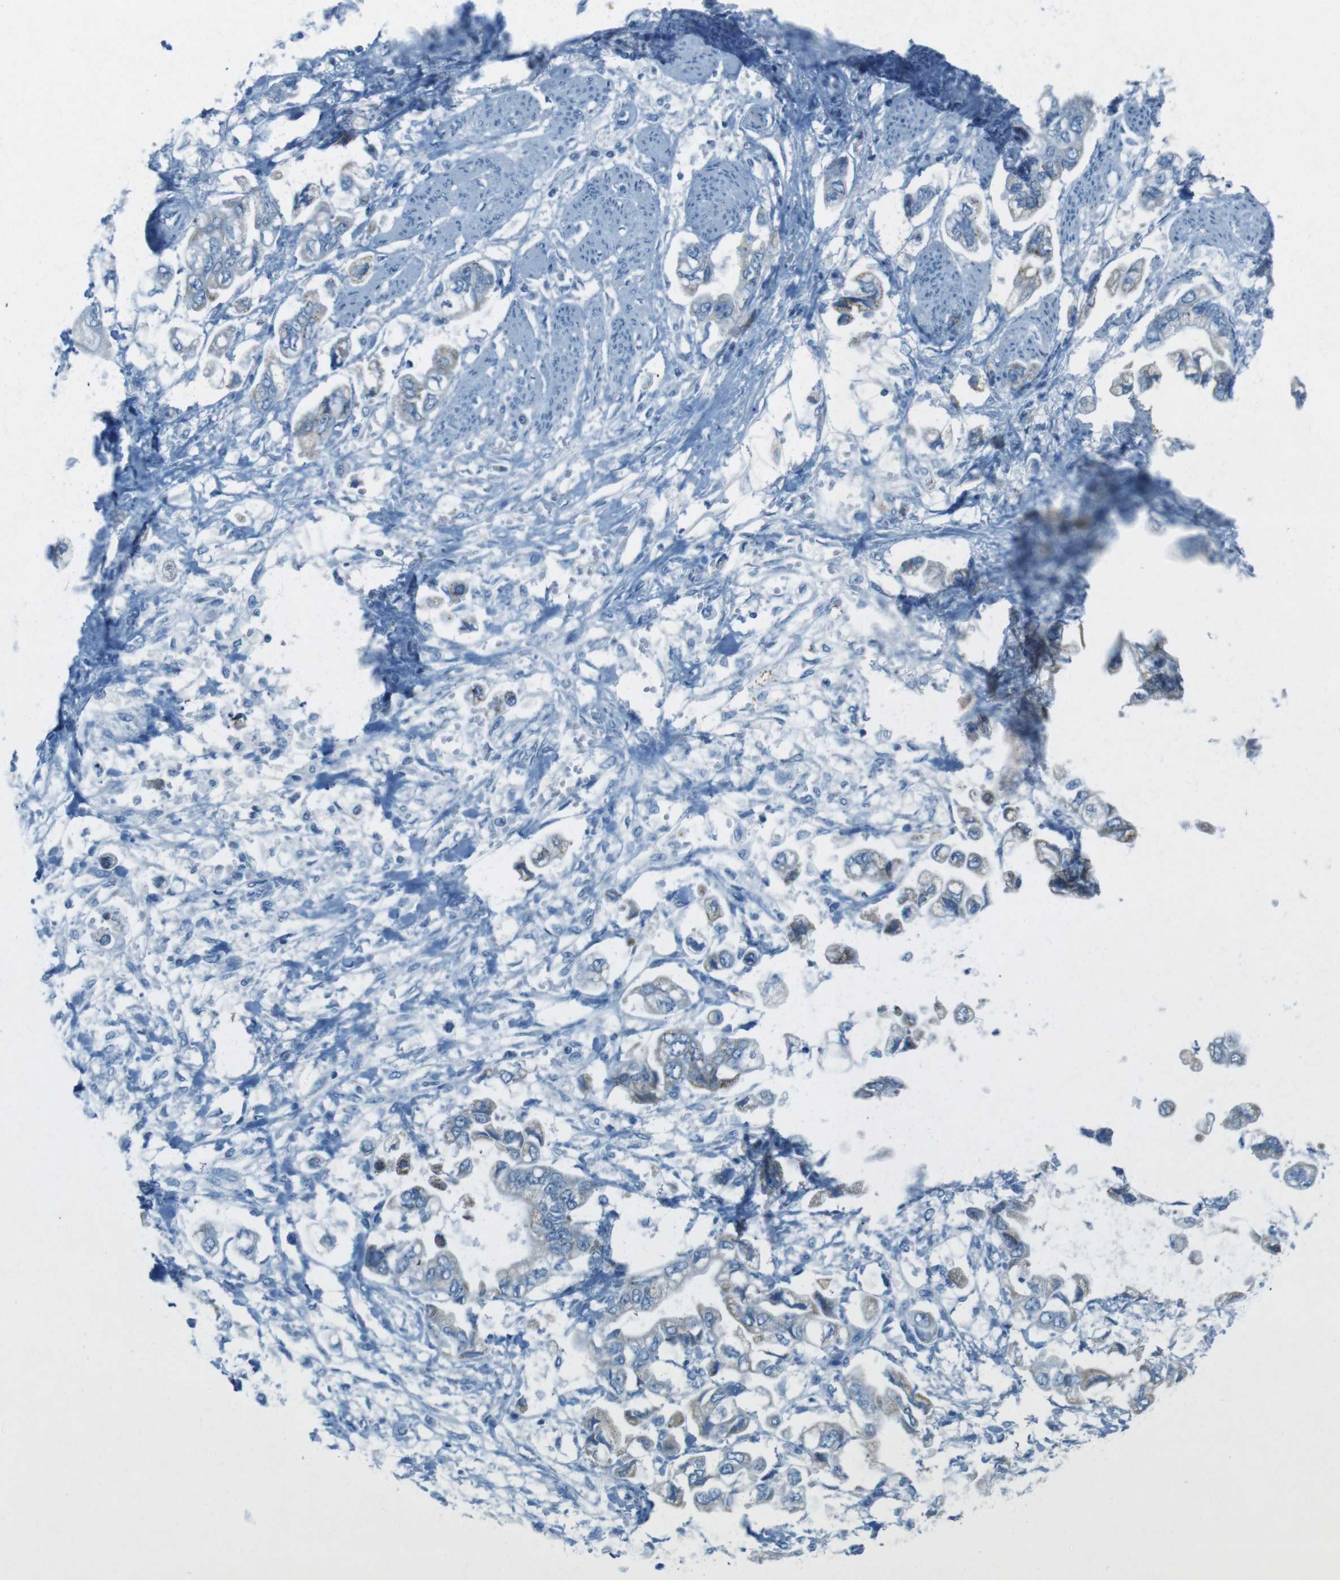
{"staining": {"intensity": "weak", "quantity": "25%-75%", "location": "cytoplasmic/membranous"}, "tissue": "stomach cancer", "cell_type": "Tumor cells", "image_type": "cancer", "snomed": [{"axis": "morphology", "description": "Normal tissue, NOS"}, {"axis": "morphology", "description": "Adenocarcinoma, NOS"}, {"axis": "topography", "description": "Stomach"}], "caption": "Human adenocarcinoma (stomach) stained for a protein (brown) displays weak cytoplasmic/membranous positive positivity in approximately 25%-75% of tumor cells.", "gene": "DNAJA3", "patient": {"sex": "male", "age": 62}}